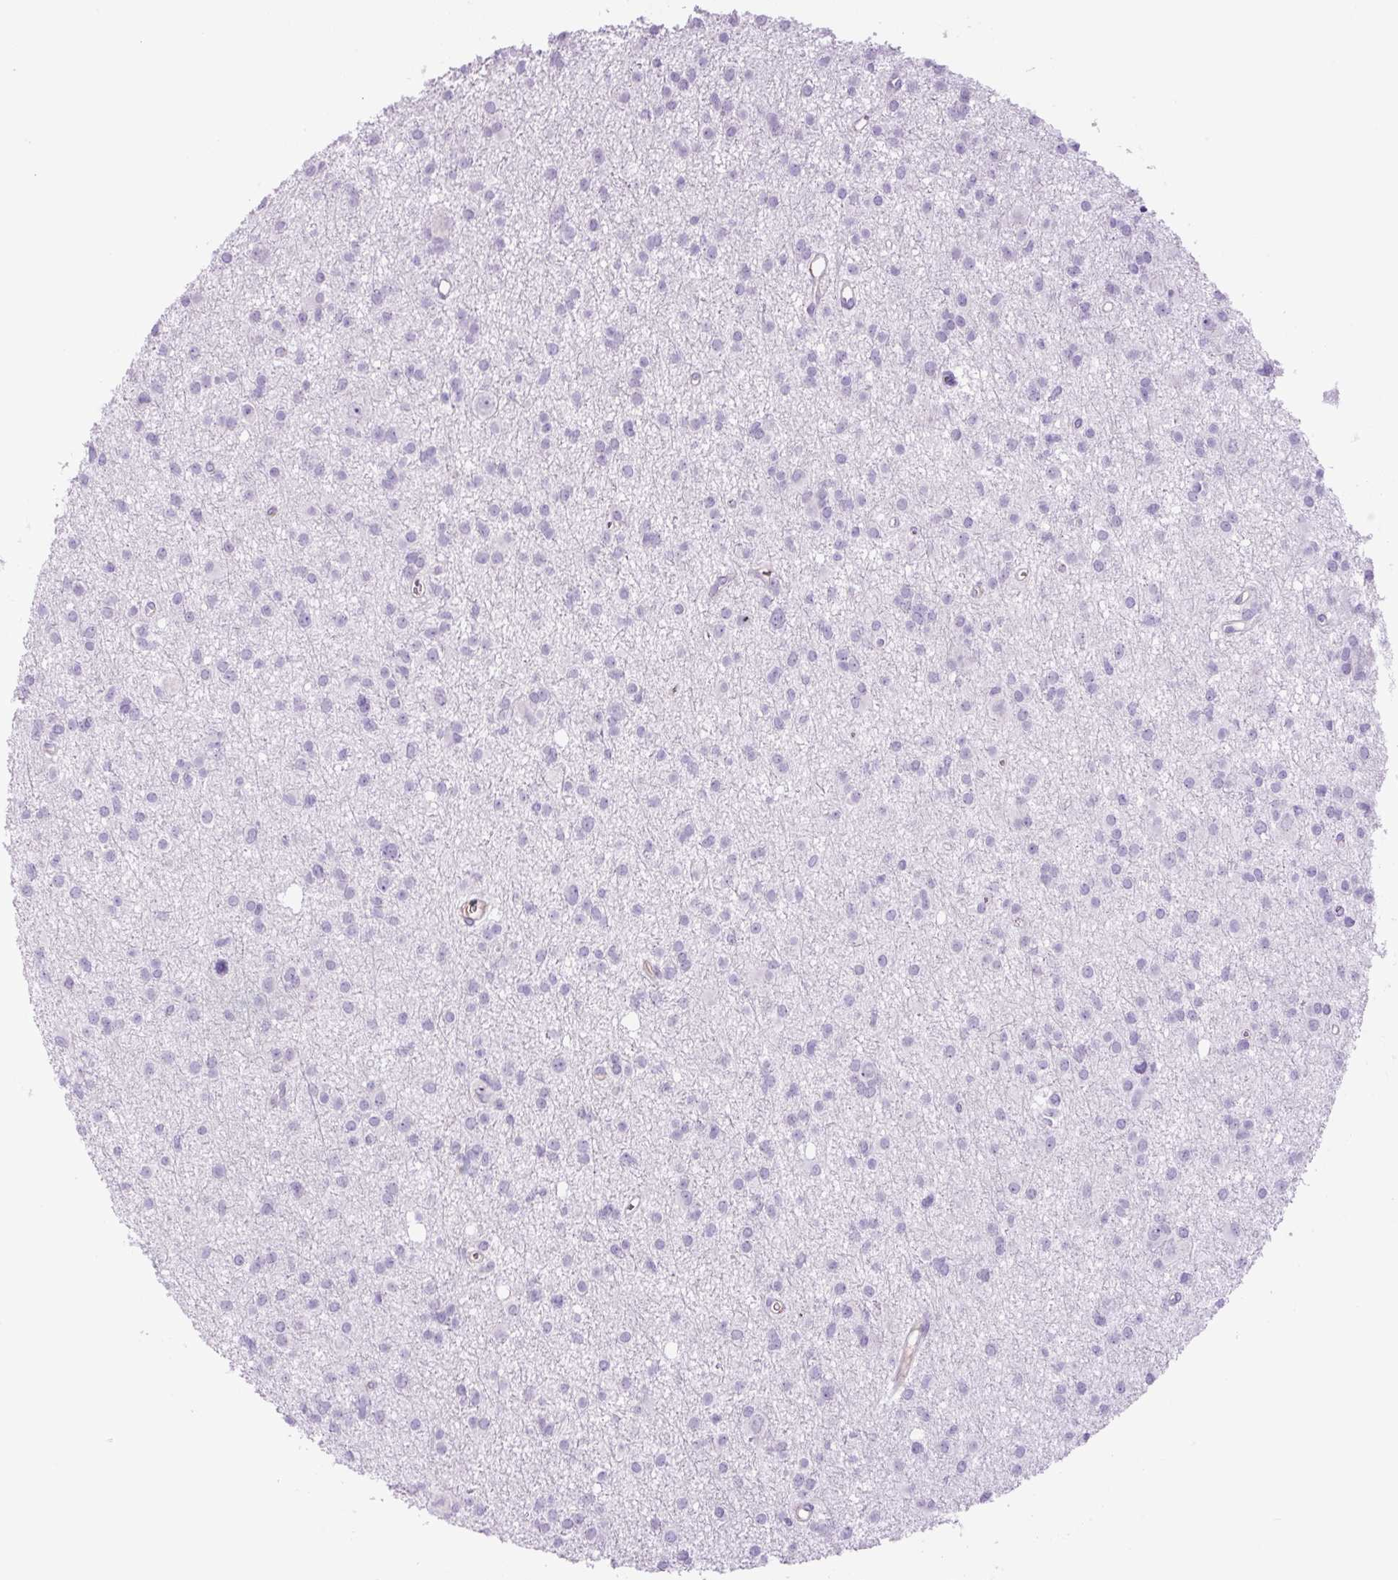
{"staining": {"intensity": "negative", "quantity": "none", "location": "none"}, "tissue": "glioma", "cell_type": "Tumor cells", "image_type": "cancer", "snomed": [{"axis": "morphology", "description": "Glioma, malignant, High grade"}, {"axis": "topography", "description": "Brain"}], "caption": "Immunohistochemistry of glioma shows no staining in tumor cells.", "gene": "RSPO4", "patient": {"sex": "male", "age": 23}}